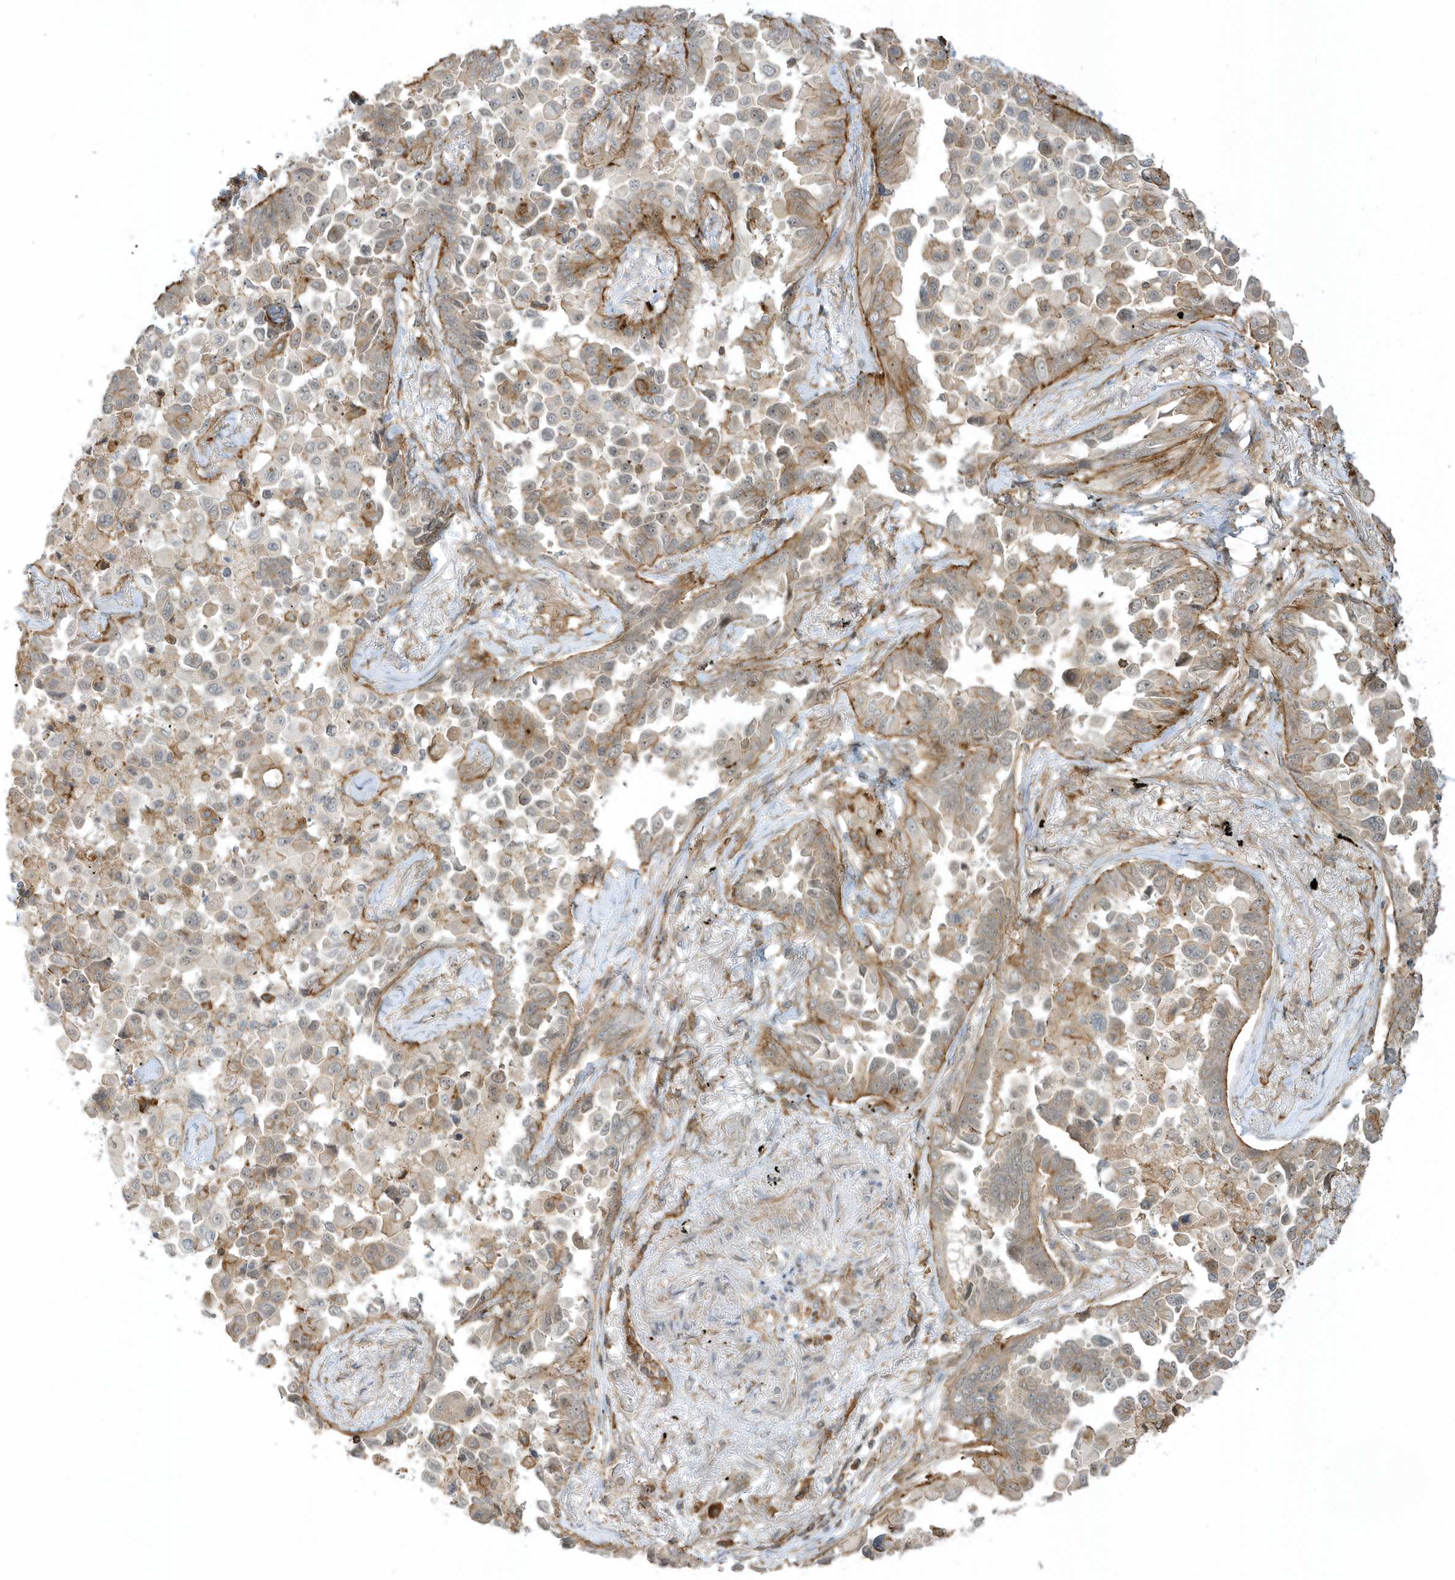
{"staining": {"intensity": "weak", "quantity": "25%-75%", "location": "cytoplasmic/membranous"}, "tissue": "lung cancer", "cell_type": "Tumor cells", "image_type": "cancer", "snomed": [{"axis": "morphology", "description": "Adenocarcinoma, NOS"}, {"axis": "topography", "description": "Lung"}], "caption": "High-power microscopy captured an IHC image of lung cancer (adenocarcinoma), revealing weak cytoplasmic/membranous staining in approximately 25%-75% of tumor cells. (Stains: DAB in brown, nuclei in blue, Microscopy: brightfield microscopy at high magnification).", "gene": "ZBTB8A", "patient": {"sex": "female", "age": 67}}